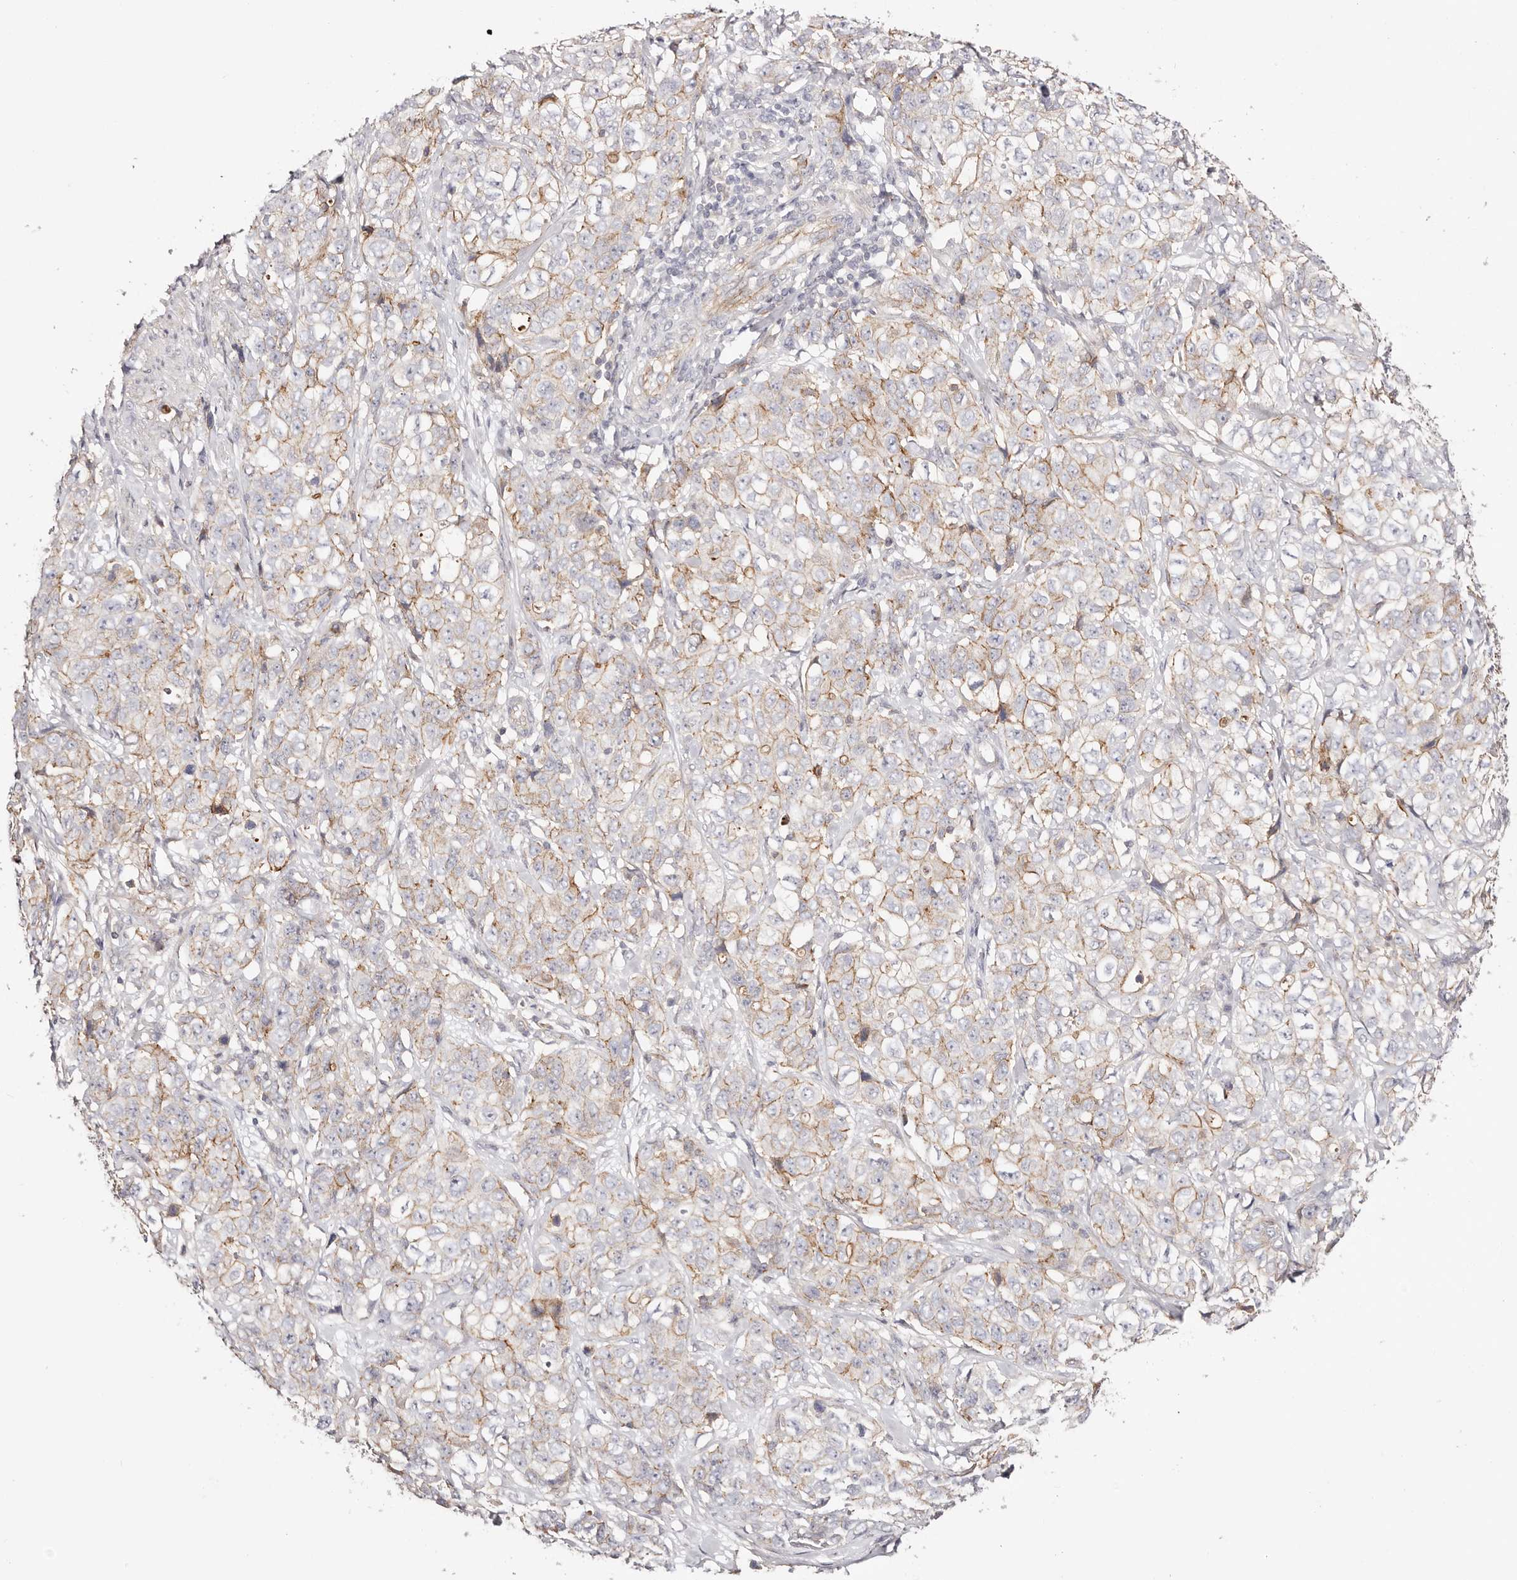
{"staining": {"intensity": "moderate", "quantity": "25%-75%", "location": "cytoplasmic/membranous"}, "tissue": "stomach cancer", "cell_type": "Tumor cells", "image_type": "cancer", "snomed": [{"axis": "morphology", "description": "Adenocarcinoma, NOS"}, {"axis": "topography", "description": "Stomach"}], "caption": "Protein expression analysis of human stomach cancer reveals moderate cytoplasmic/membranous staining in approximately 25%-75% of tumor cells. Using DAB (brown) and hematoxylin (blue) stains, captured at high magnification using brightfield microscopy.", "gene": "SLC35B2", "patient": {"sex": "male", "age": 48}}